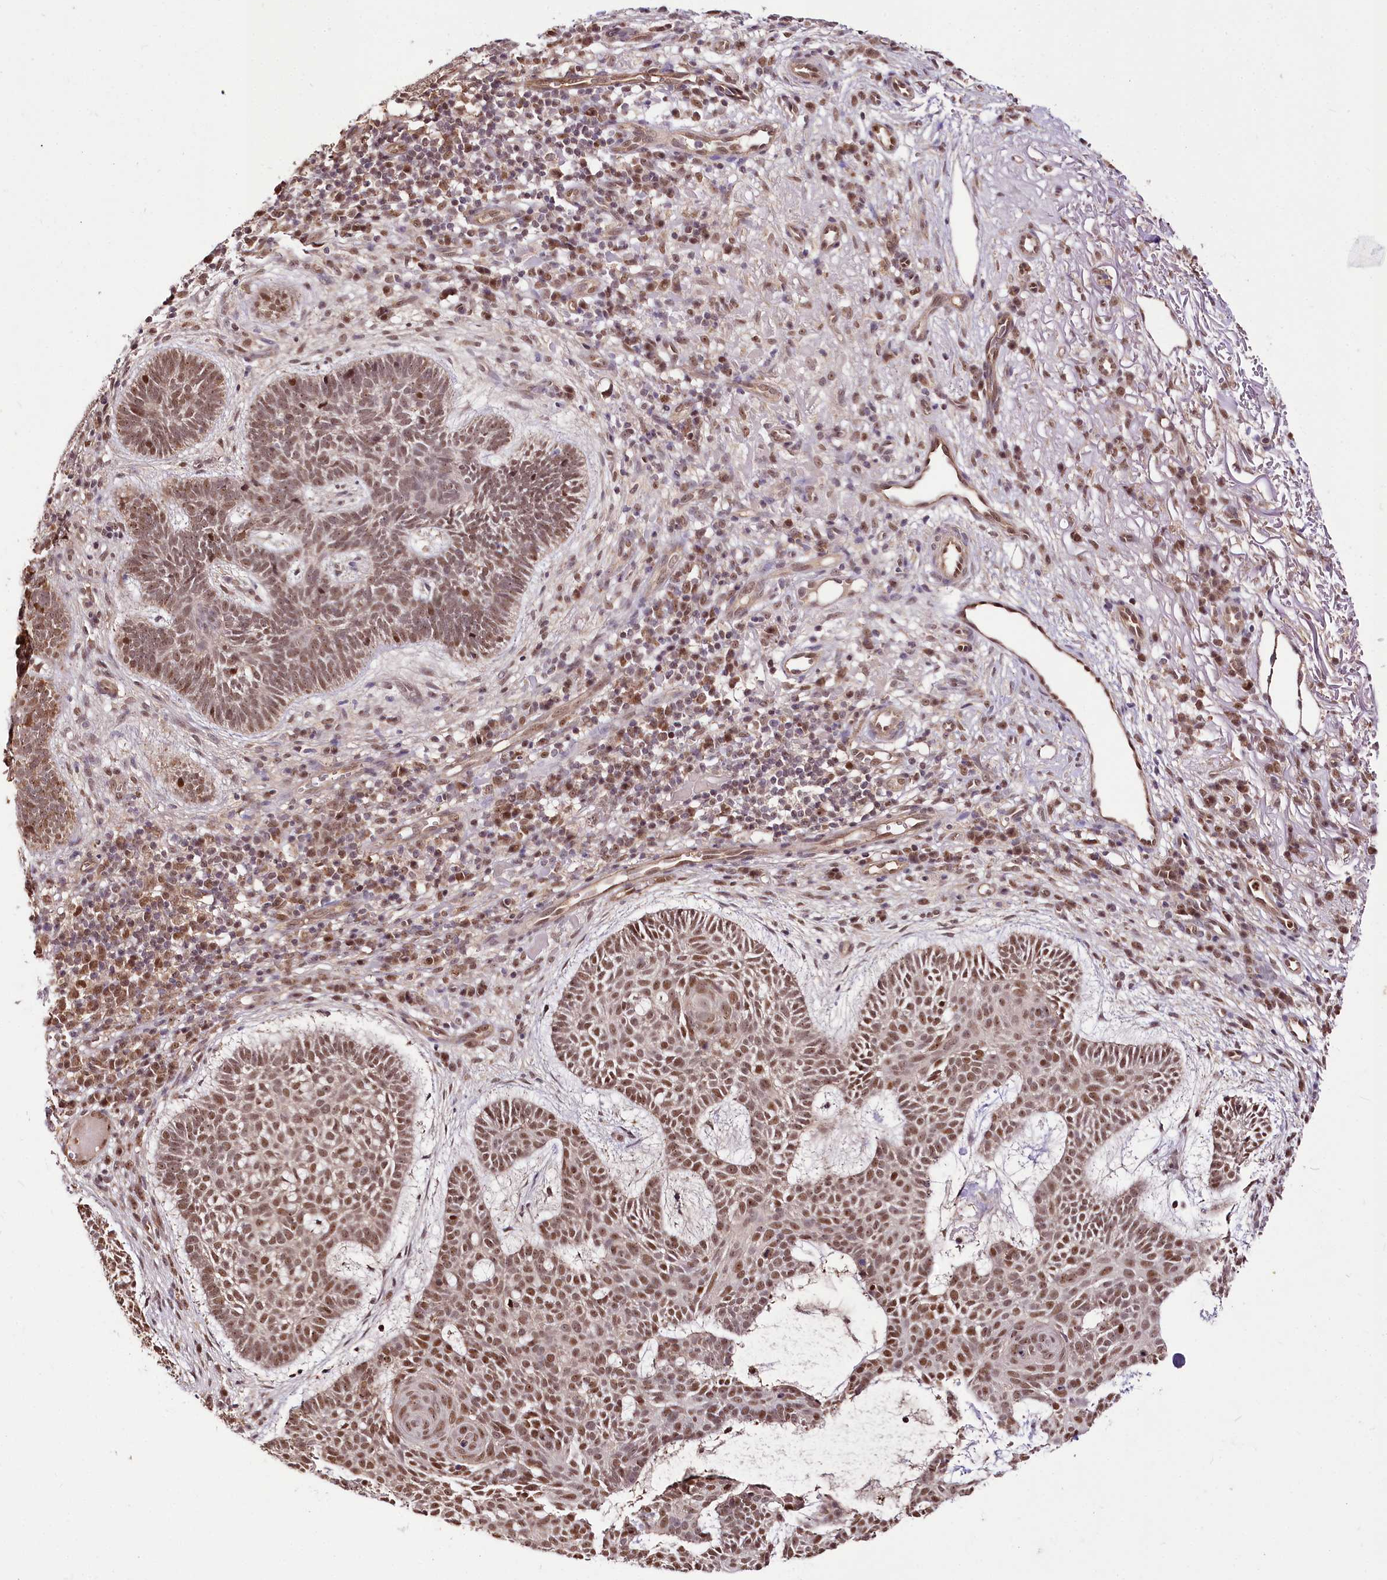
{"staining": {"intensity": "moderate", "quantity": ">75%", "location": "nuclear"}, "tissue": "skin cancer", "cell_type": "Tumor cells", "image_type": "cancer", "snomed": [{"axis": "morphology", "description": "Basal cell carcinoma"}, {"axis": "topography", "description": "Skin"}], "caption": "A brown stain highlights moderate nuclear expression of a protein in skin cancer tumor cells.", "gene": "GNL3L", "patient": {"sex": "male", "age": 85}}